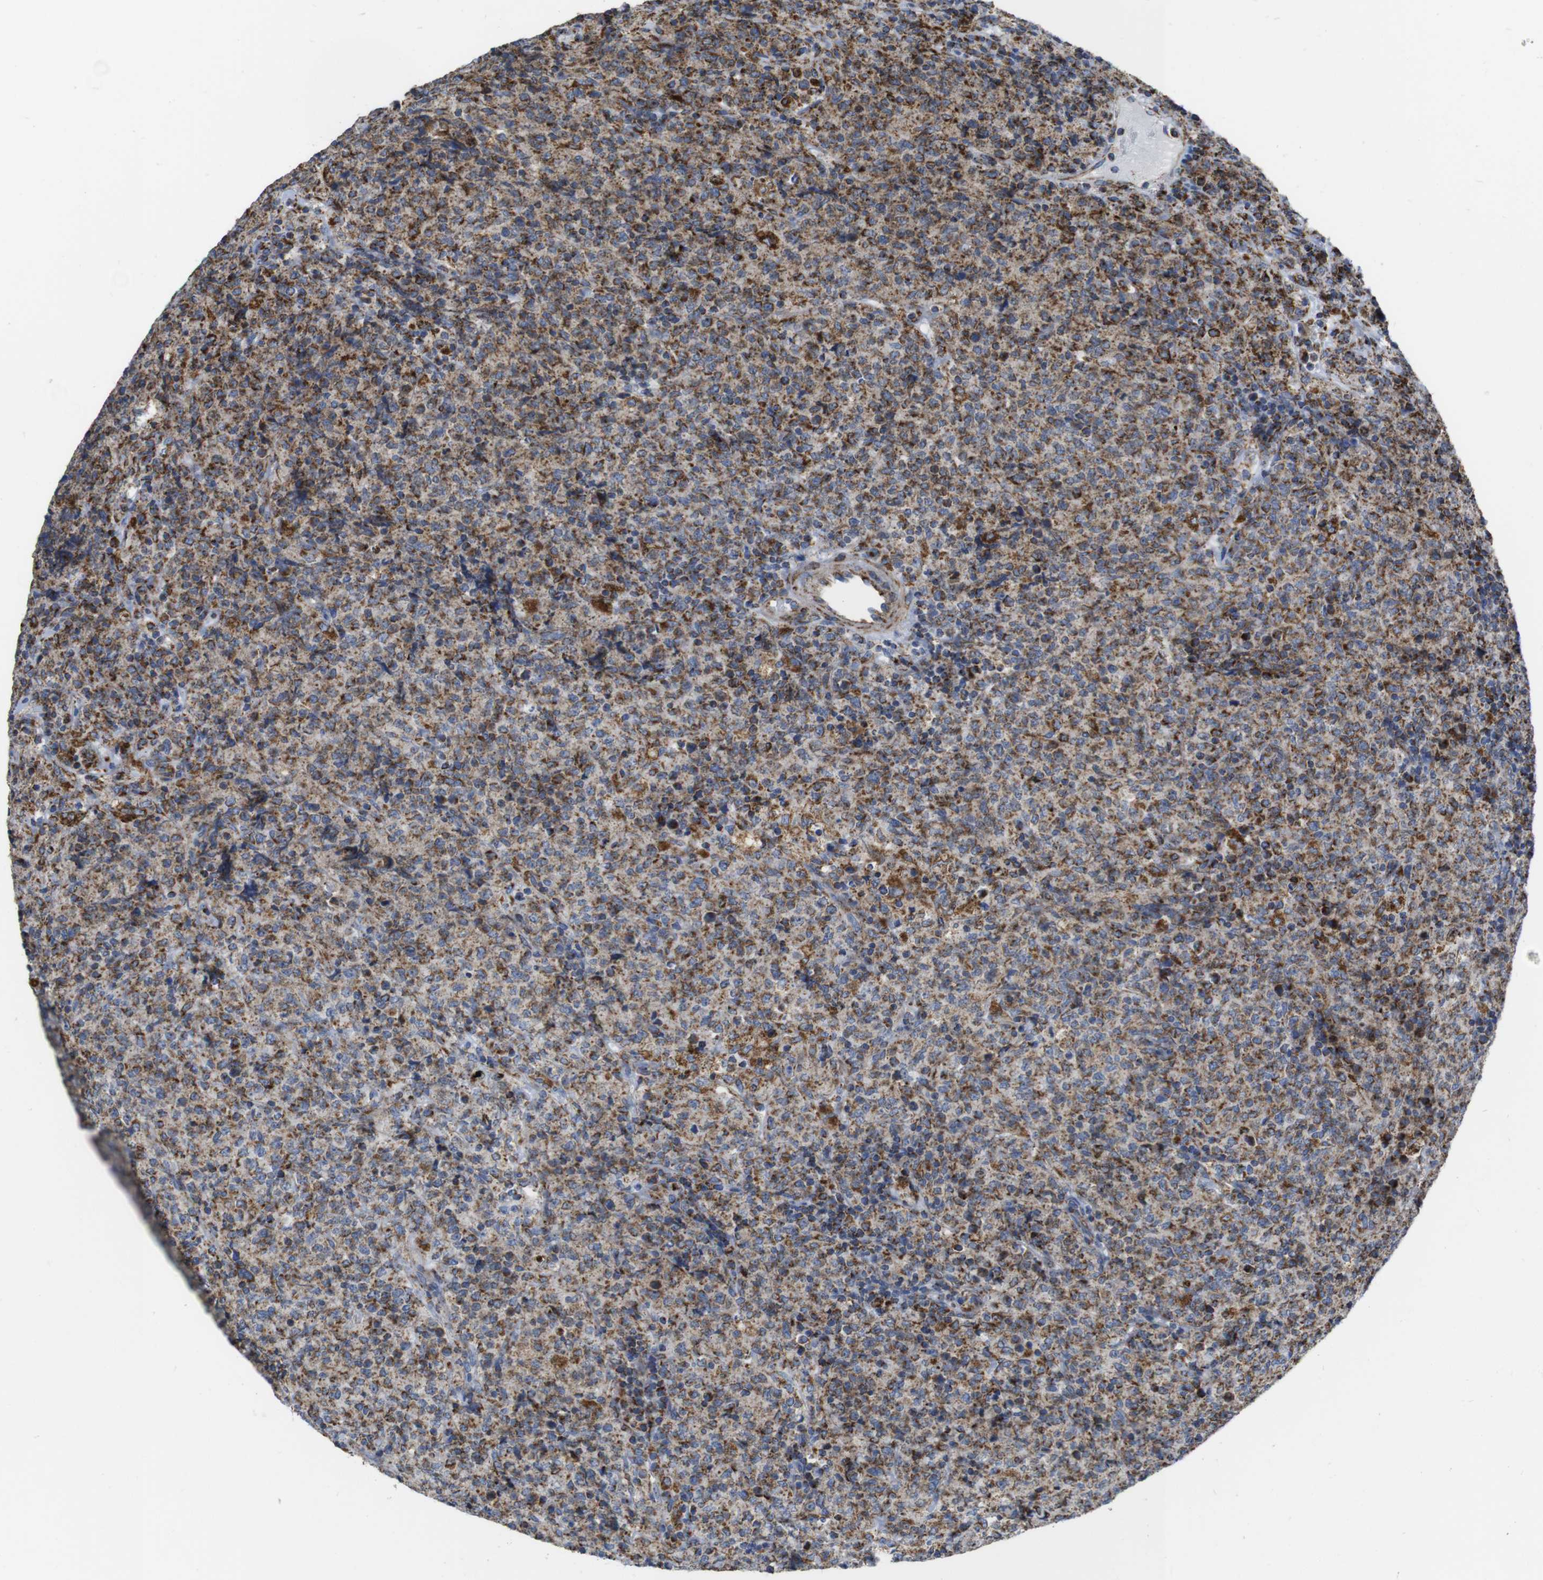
{"staining": {"intensity": "moderate", "quantity": "25%-75%", "location": "cytoplasmic/membranous"}, "tissue": "lymphoma", "cell_type": "Tumor cells", "image_type": "cancer", "snomed": [{"axis": "morphology", "description": "Malignant lymphoma, non-Hodgkin's type, High grade"}, {"axis": "topography", "description": "Tonsil"}], "caption": "A photomicrograph of human lymphoma stained for a protein exhibits moderate cytoplasmic/membranous brown staining in tumor cells.", "gene": "TMEM192", "patient": {"sex": "female", "age": 36}}